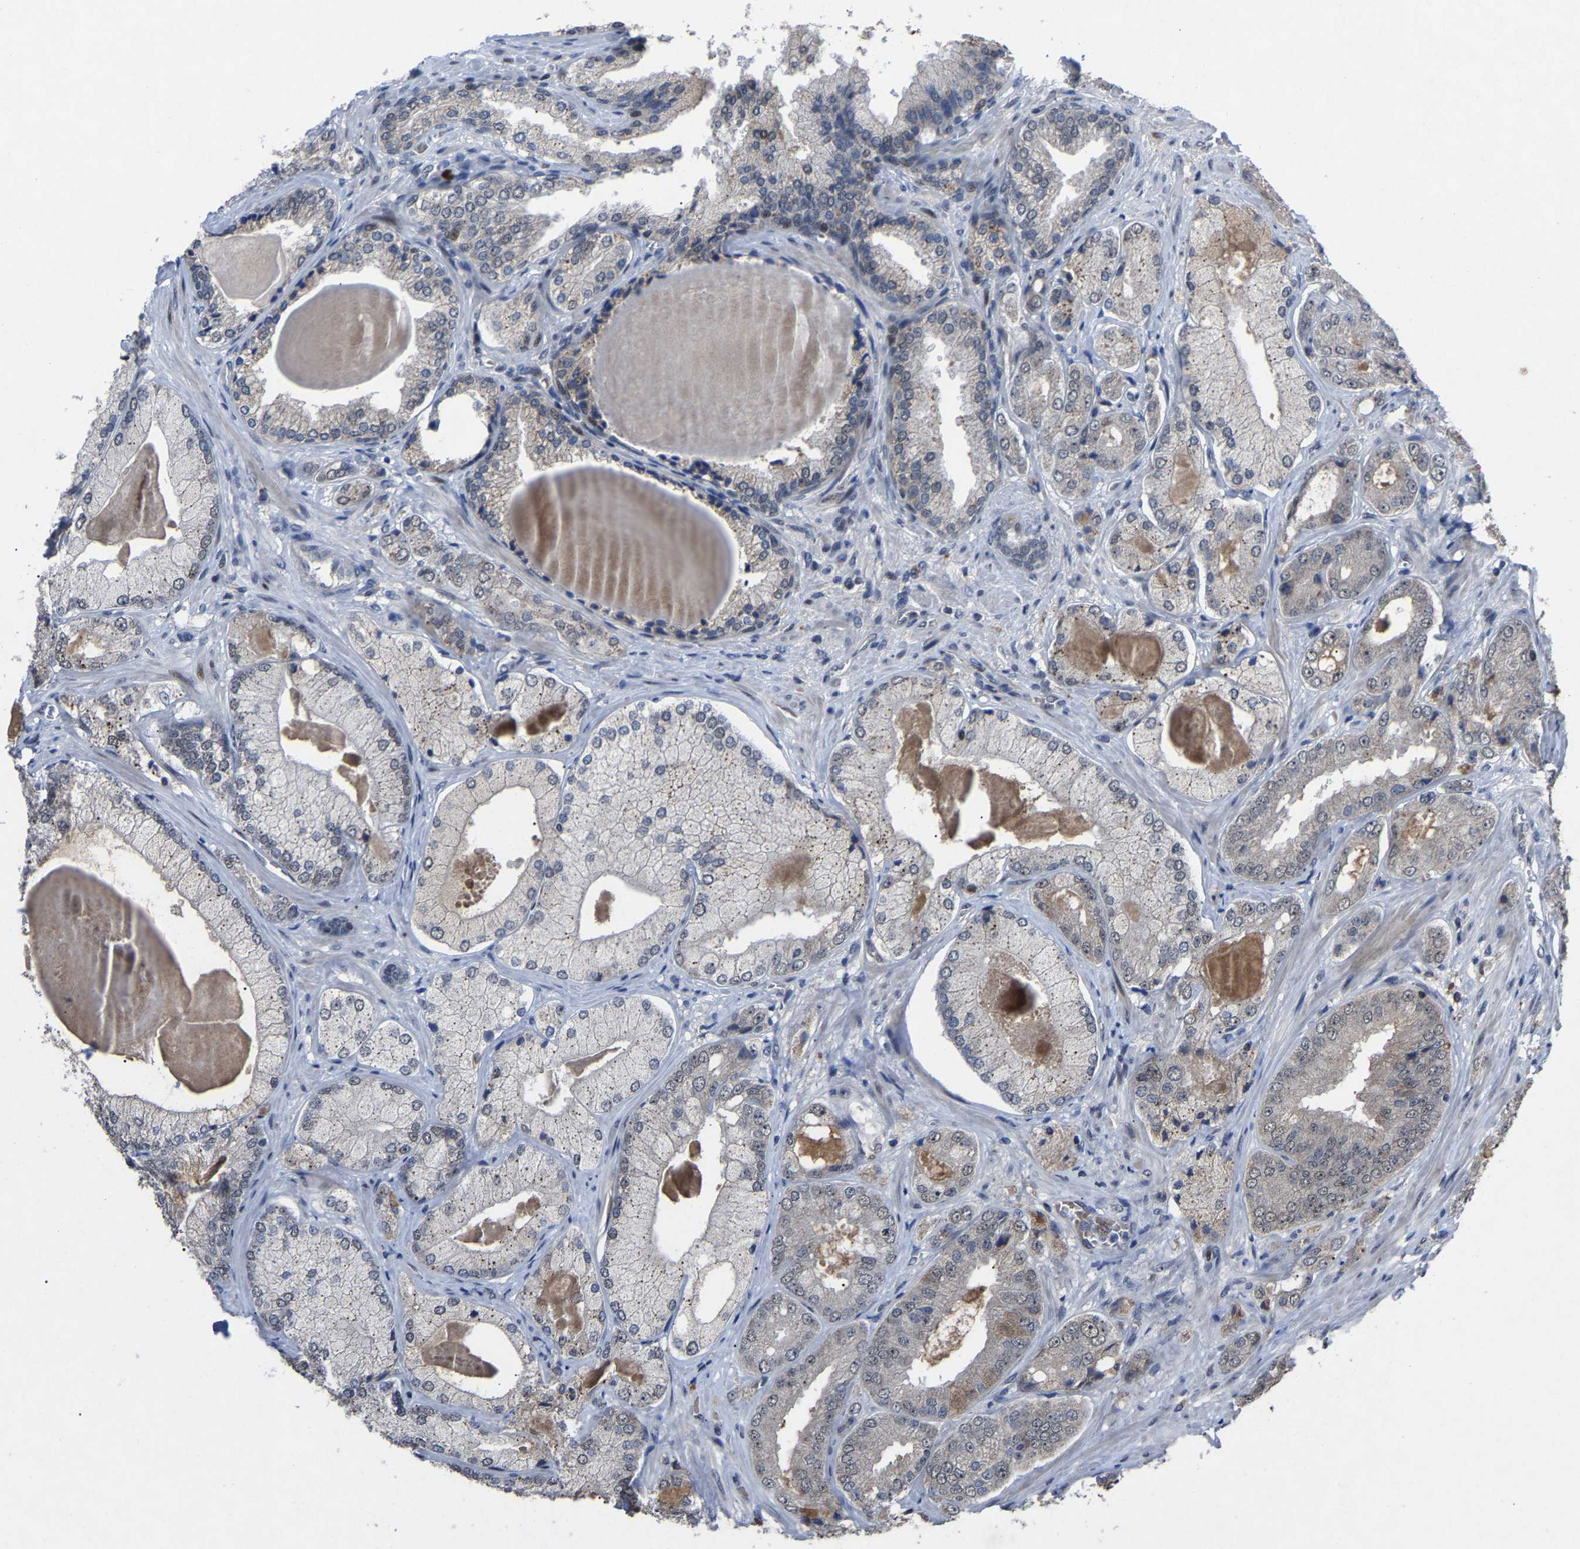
{"staining": {"intensity": "weak", "quantity": "<25%", "location": "nuclear"}, "tissue": "prostate cancer", "cell_type": "Tumor cells", "image_type": "cancer", "snomed": [{"axis": "morphology", "description": "Adenocarcinoma, Low grade"}, {"axis": "topography", "description": "Prostate"}], "caption": "Immunohistochemistry of human prostate cancer shows no staining in tumor cells.", "gene": "LSM8", "patient": {"sex": "male", "age": 65}}